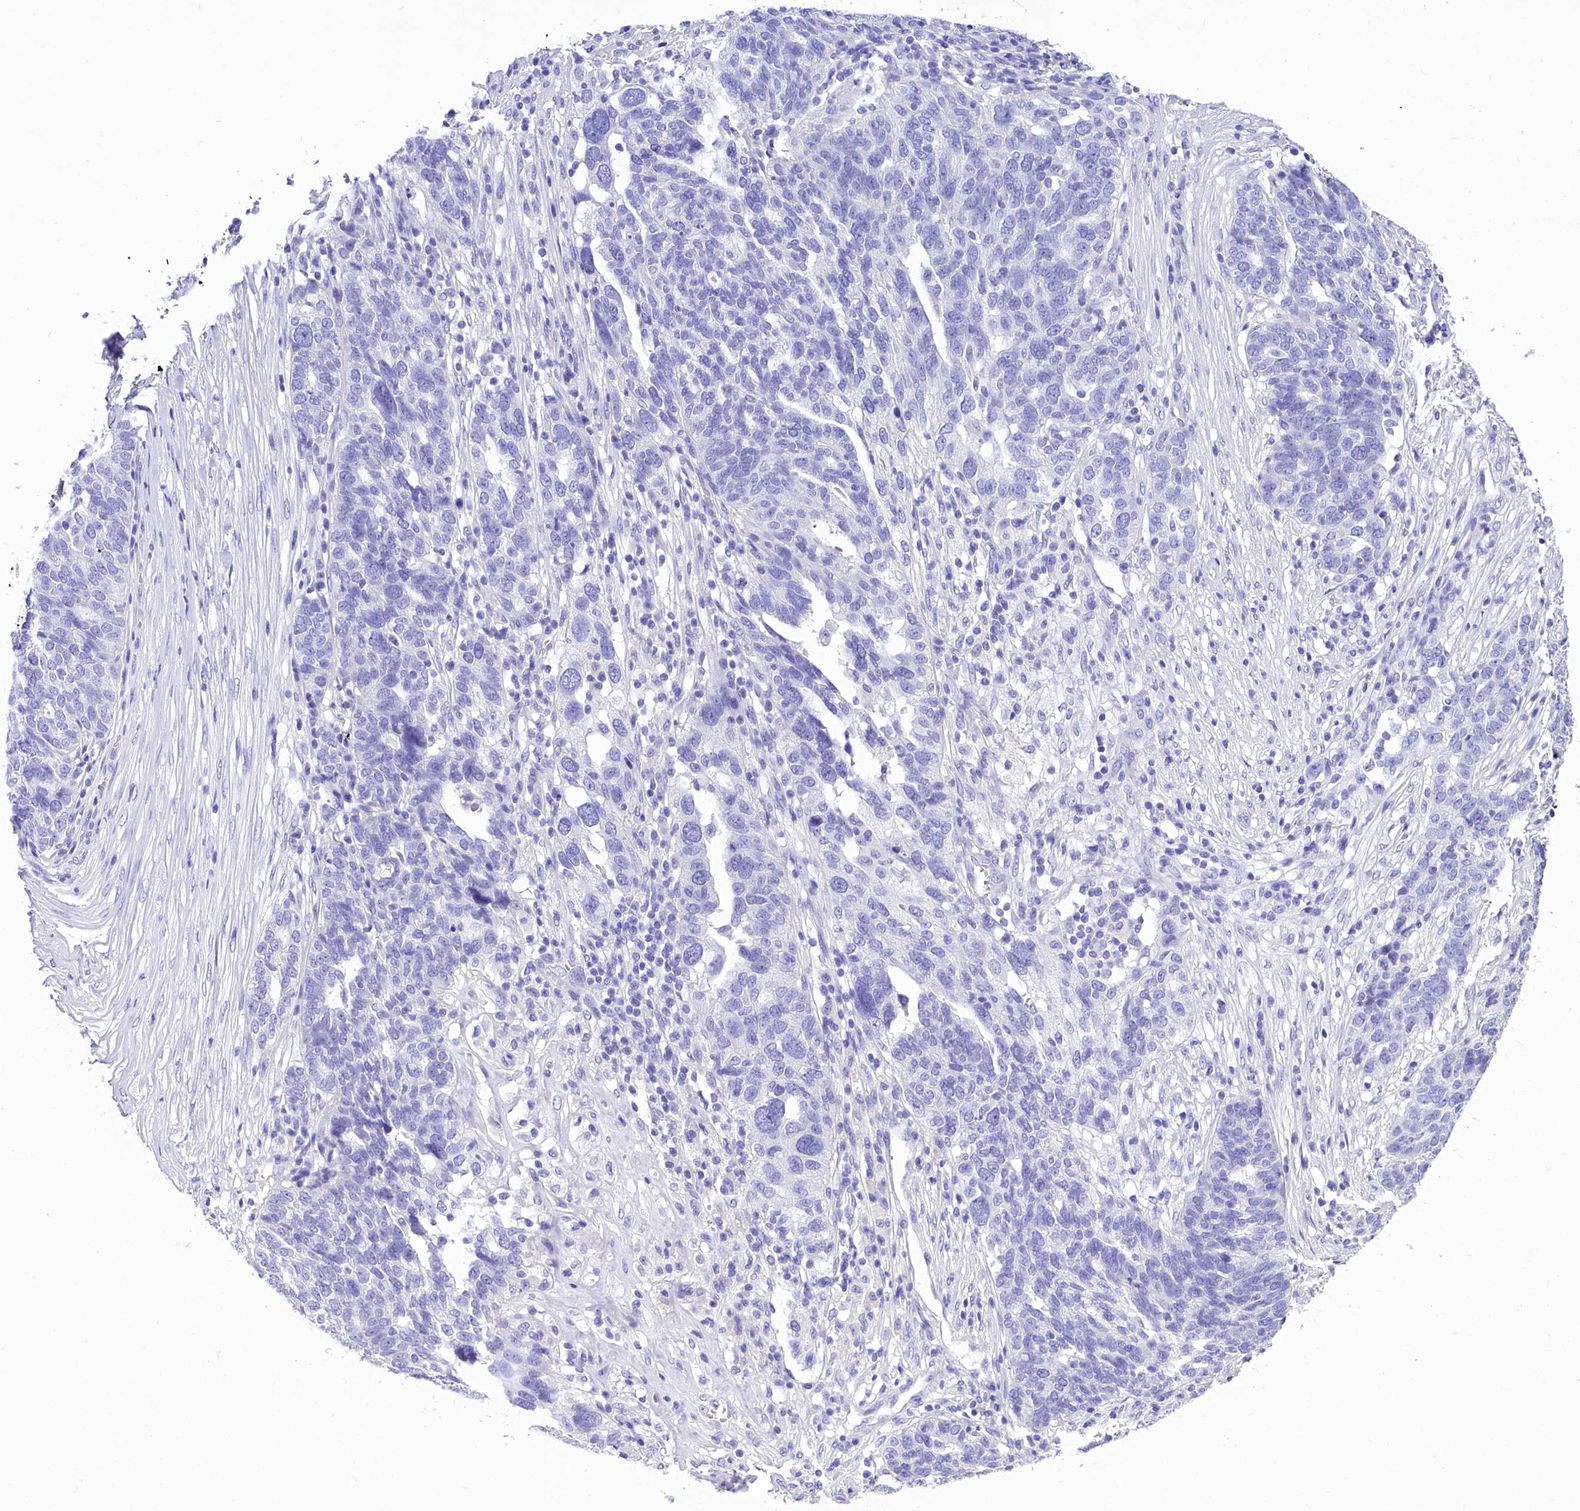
{"staining": {"intensity": "negative", "quantity": "none", "location": "none"}, "tissue": "ovarian cancer", "cell_type": "Tumor cells", "image_type": "cancer", "snomed": [{"axis": "morphology", "description": "Cystadenocarcinoma, serous, NOS"}, {"axis": "topography", "description": "Ovary"}], "caption": "The micrograph reveals no staining of tumor cells in ovarian cancer (serous cystadenocarcinoma).", "gene": "TTC36", "patient": {"sex": "female", "age": 59}}